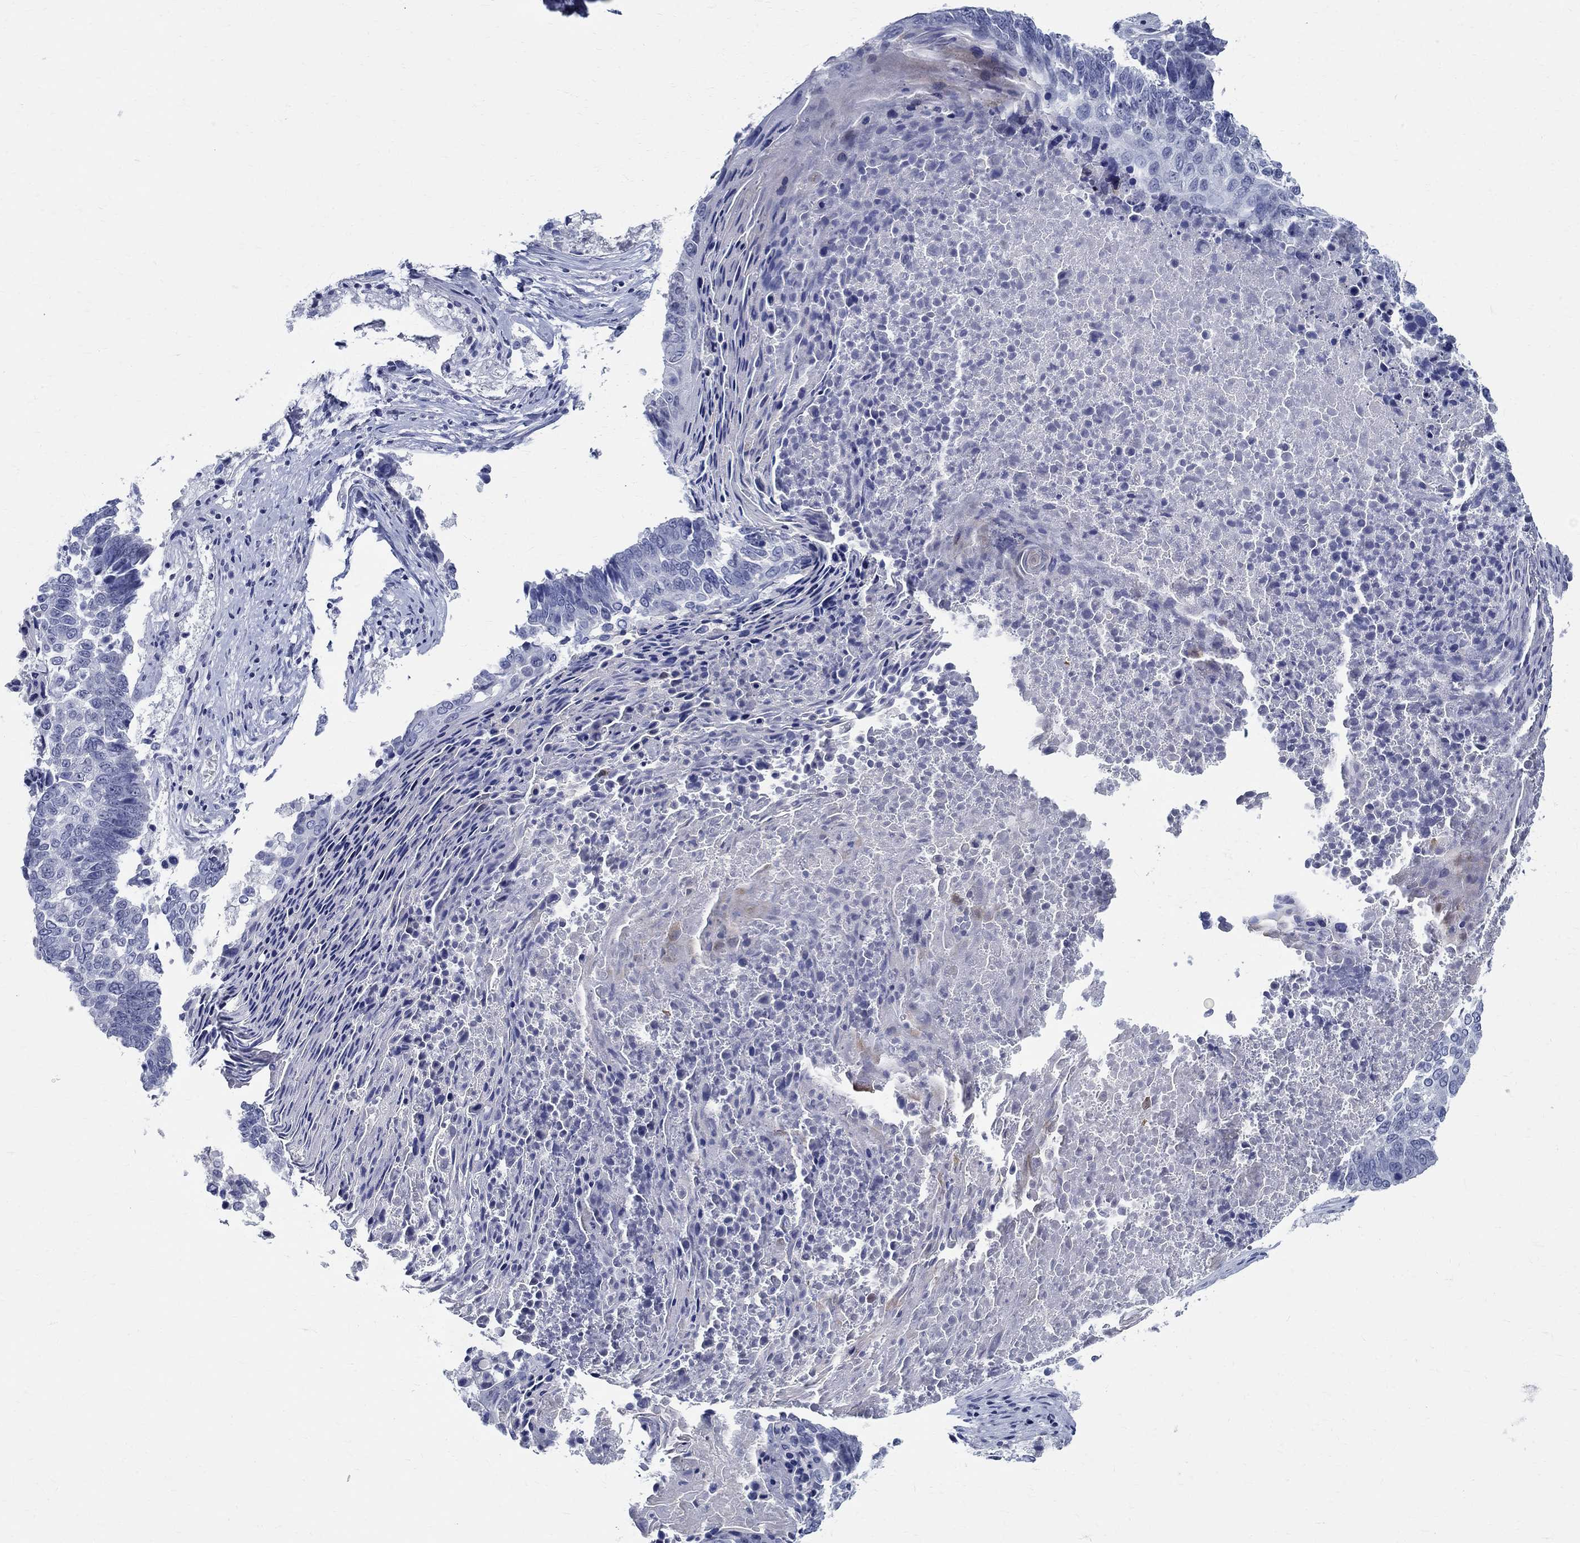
{"staining": {"intensity": "negative", "quantity": "none", "location": "none"}, "tissue": "lung cancer", "cell_type": "Tumor cells", "image_type": "cancer", "snomed": [{"axis": "morphology", "description": "Squamous cell carcinoma, NOS"}, {"axis": "topography", "description": "Lung"}], "caption": "High power microscopy photomicrograph of an immunohistochemistry (IHC) image of lung cancer, revealing no significant expression in tumor cells.", "gene": "CETN1", "patient": {"sex": "male", "age": 73}}